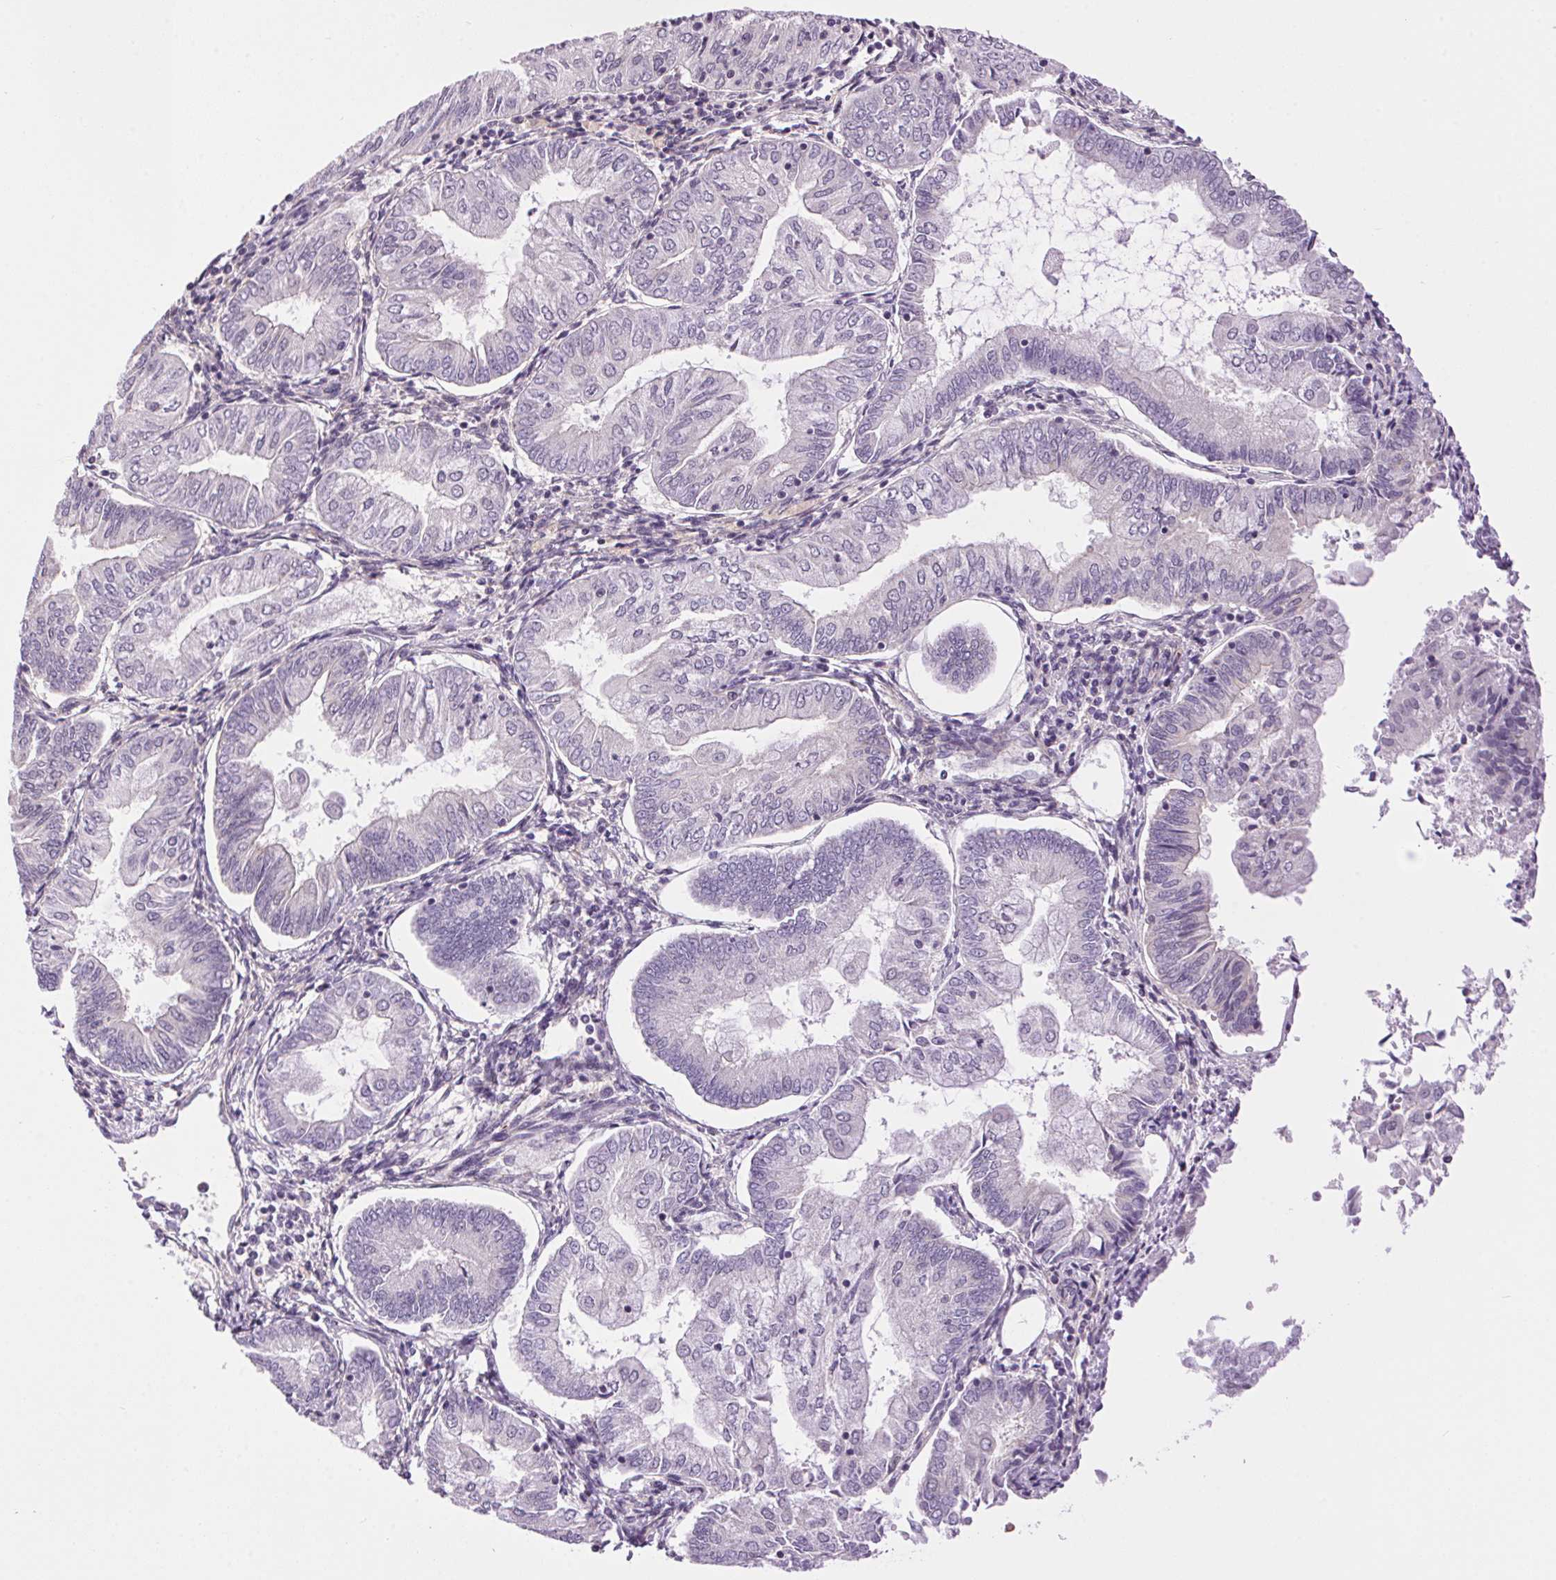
{"staining": {"intensity": "negative", "quantity": "none", "location": "none"}, "tissue": "endometrial cancer", "cell_type": "Tumor cells", "image_type": "cancer", "snomed": [{"axis": "morphology", "description": "Adenocarcinoma, NOS"}, {"axis": "topography", "description": "Endometrium"}], "caption": "Immunohistochemistry (IHC) image of neoplastic tissue: human endometrial cancer (adenocarcinoma) stained with DAB (3,3'-diaminobenzidine) displays no significant protein staining in tumor cells.", "gene": "SMIM13", "patient": {"sex": "female", "age": 55}}